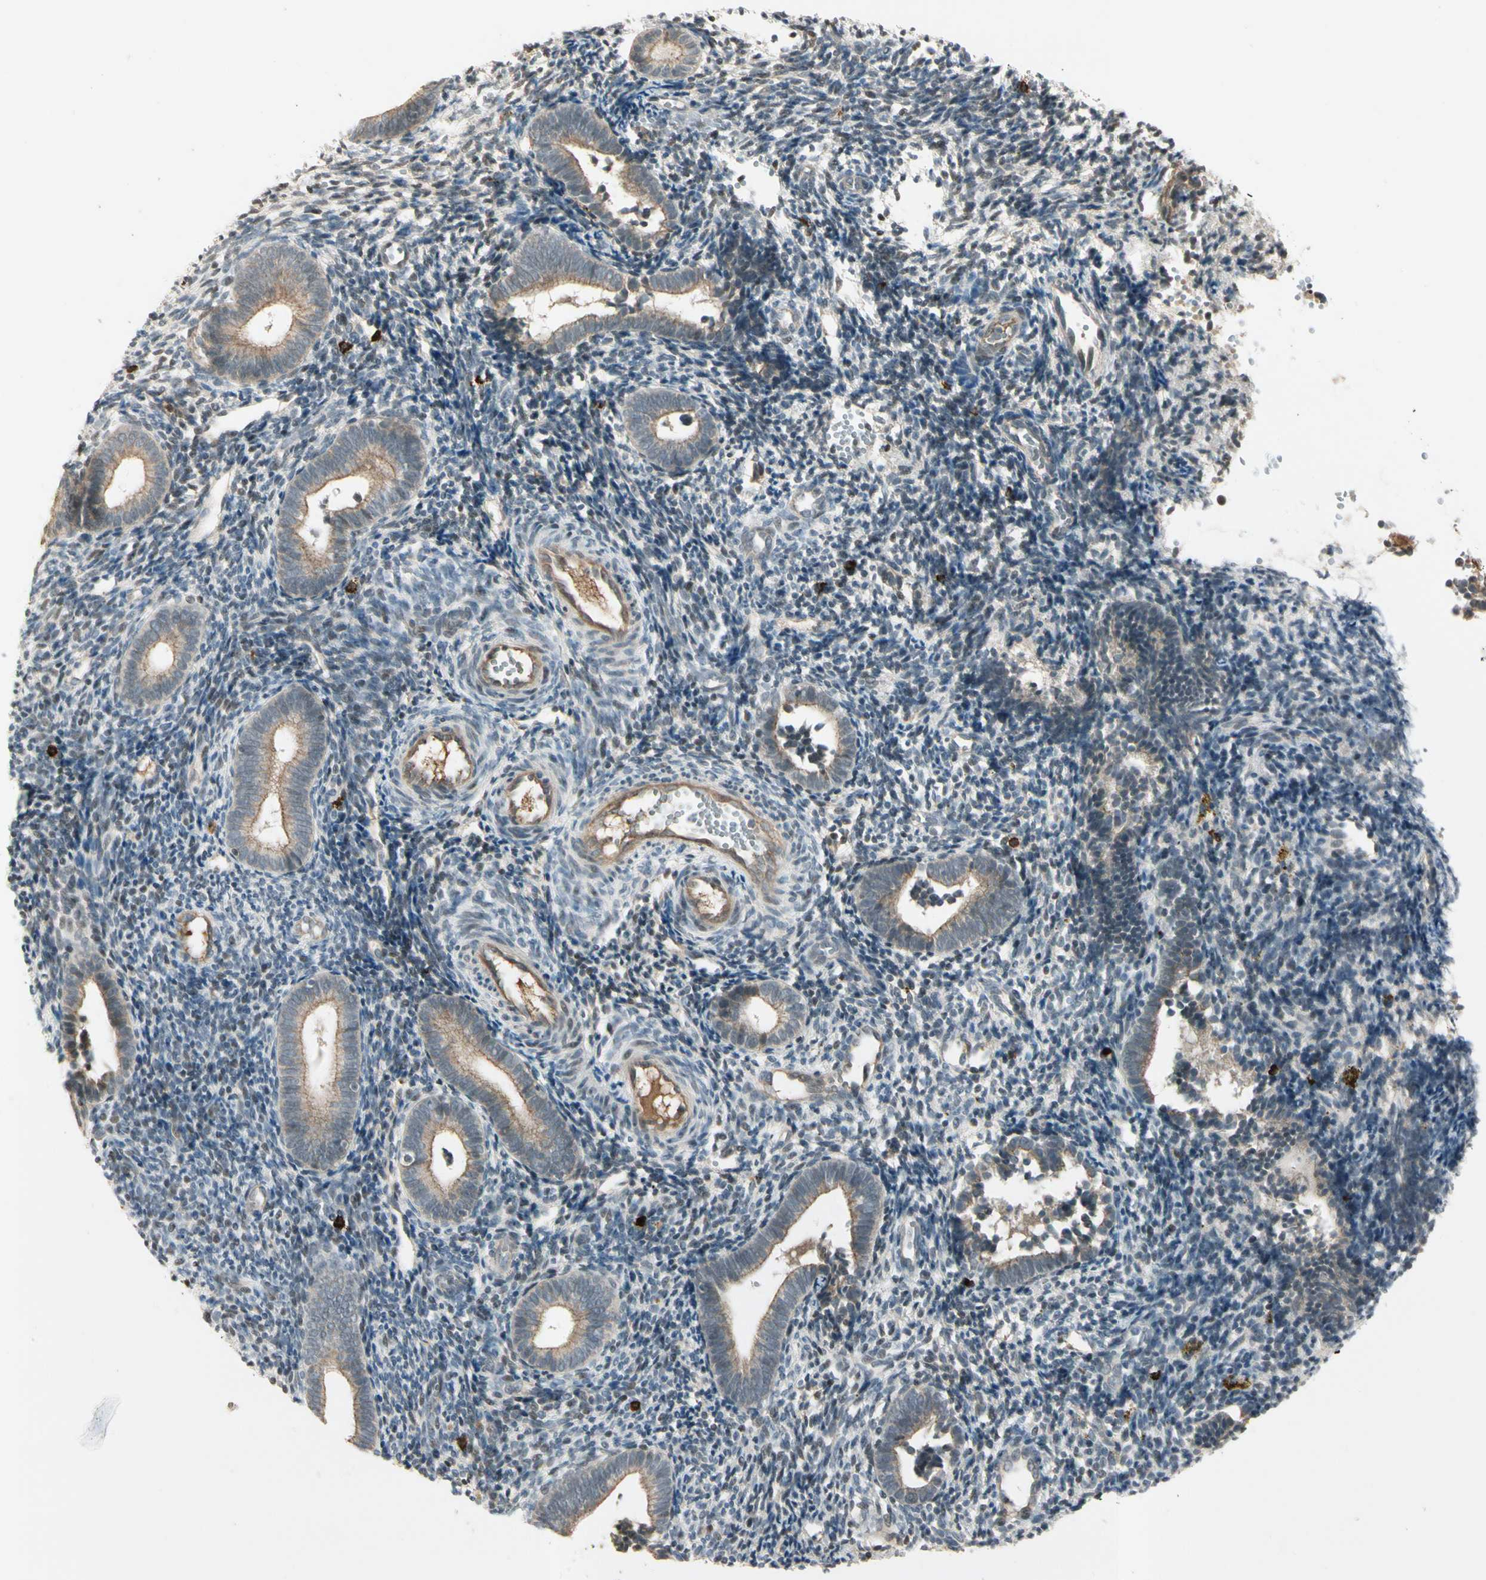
{"staining": {"intensity": "moderate", "quantity": "<25%", "location": "cytoplasmic/membranous"}, "tissue": "endometrium", "cell_type": "Cells in endometrial stroma", "image_type": "normal", "snomed": [{"axis": "morphology", "description": "Normal tissue, NOS"}, {"axis": "topography", "description": "Uterus"}, {"axis": "topography", "description": "Endometrium"}], "caption": "Brown immunohistochemical staining in benign human endometrium shows moderate cytoplasmic/membranous staining in about <25% of cells in endometrial stroma.", "gene": "ICAM5", "patient": {"sex": "female", "age": 33}}